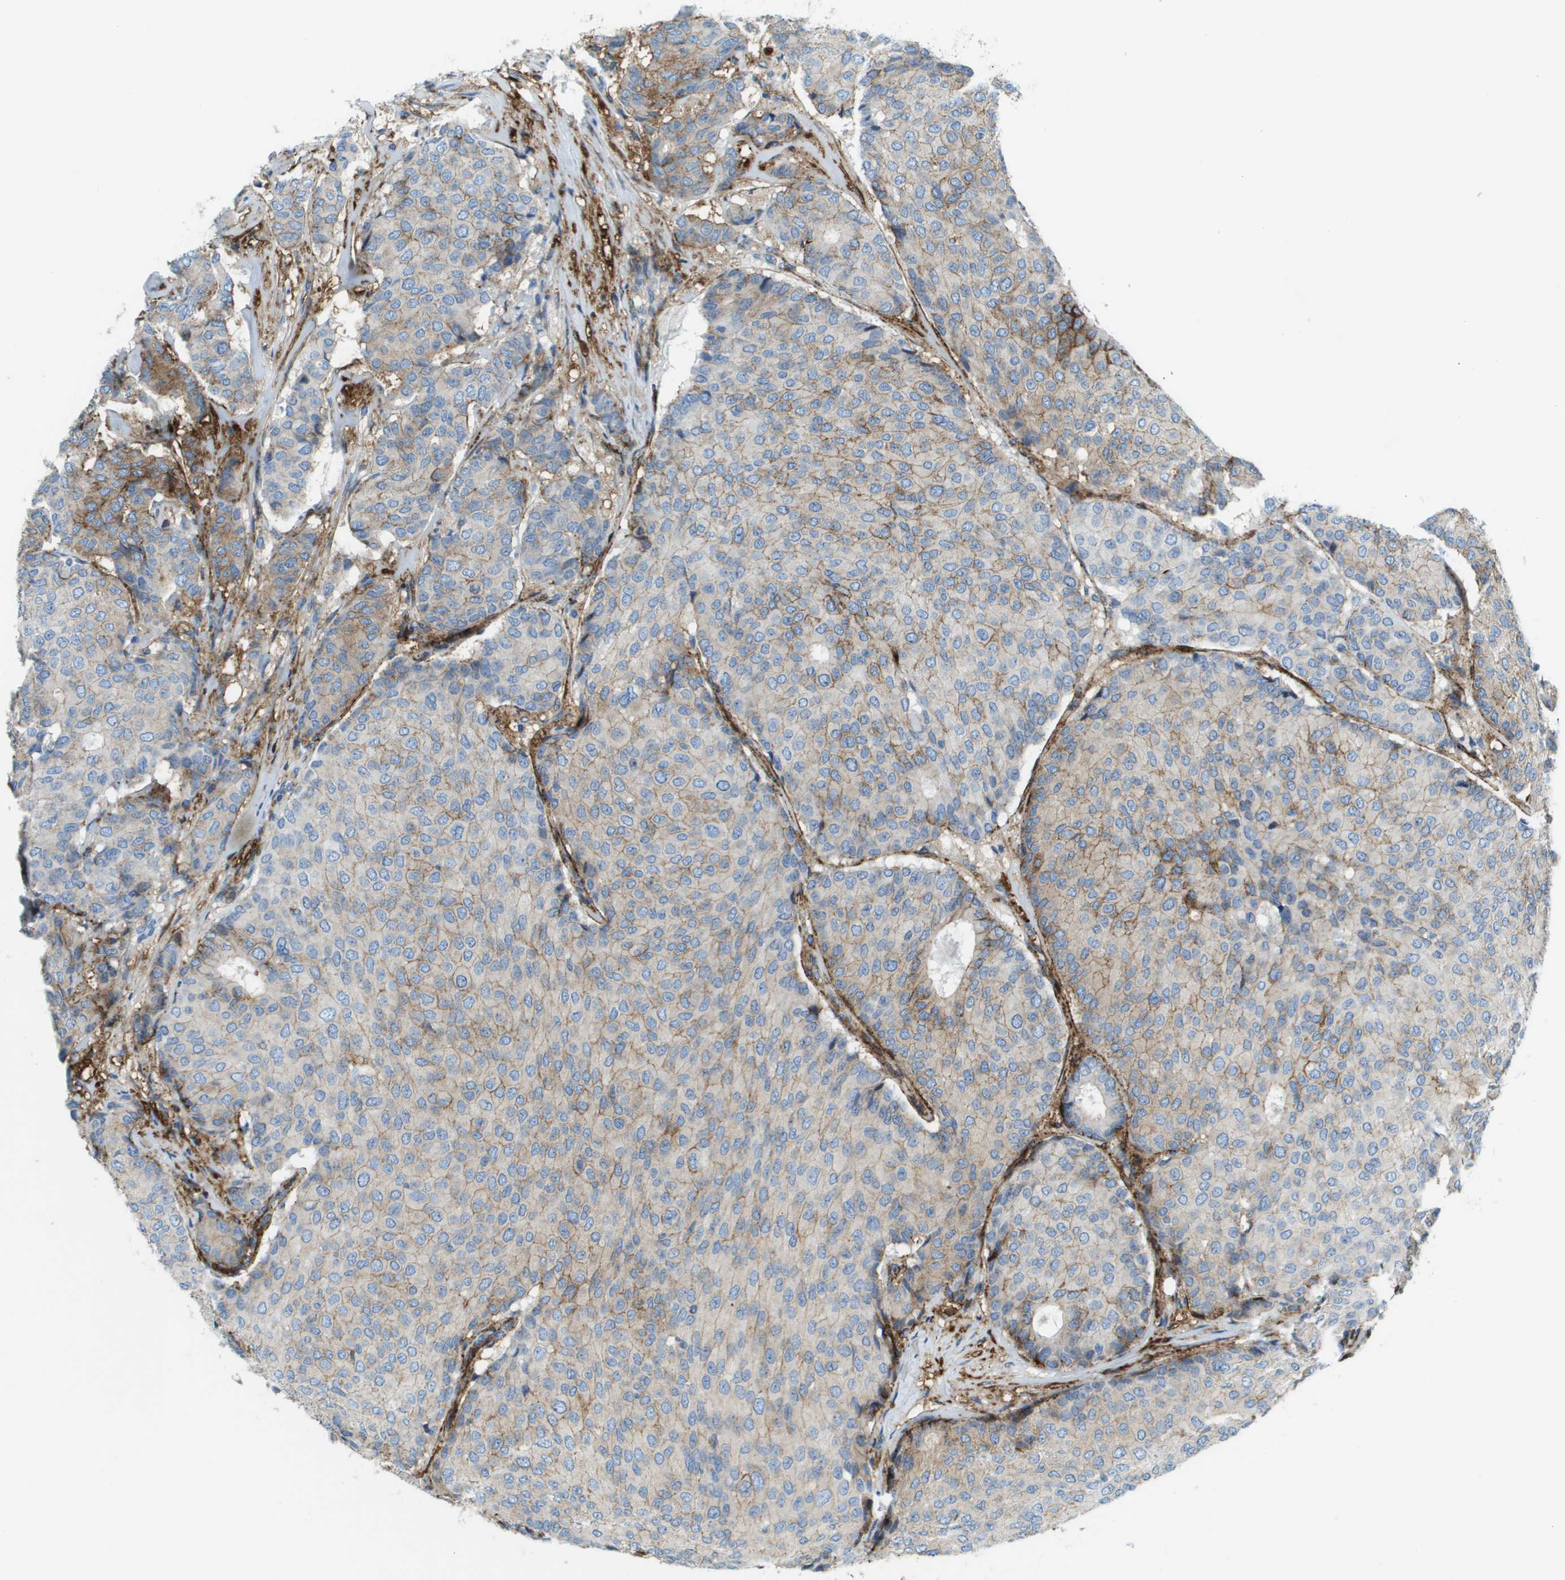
{"staining": {"intensity": "weak", "quantity": "25%-75%", "location": "cytoplasmic/membranous"}, "tissue": "breast cancer", "cell_type": "Tumor cells", "image_type": "cancer", "snomed": [{"axis": "morphology", "description": "Duct carcinoma"}, {"axis": "topography", "description": "Breast"}], "caption": "Immunohistochemical staining of breast cancer (intraductal carcinoma) demonstrates weak cytoplasmic/membranous protein positivity in approximately 25%-75% of tumor cells.", "gene": "SDC1", "patient": {"sex": "female", "age": 75}}